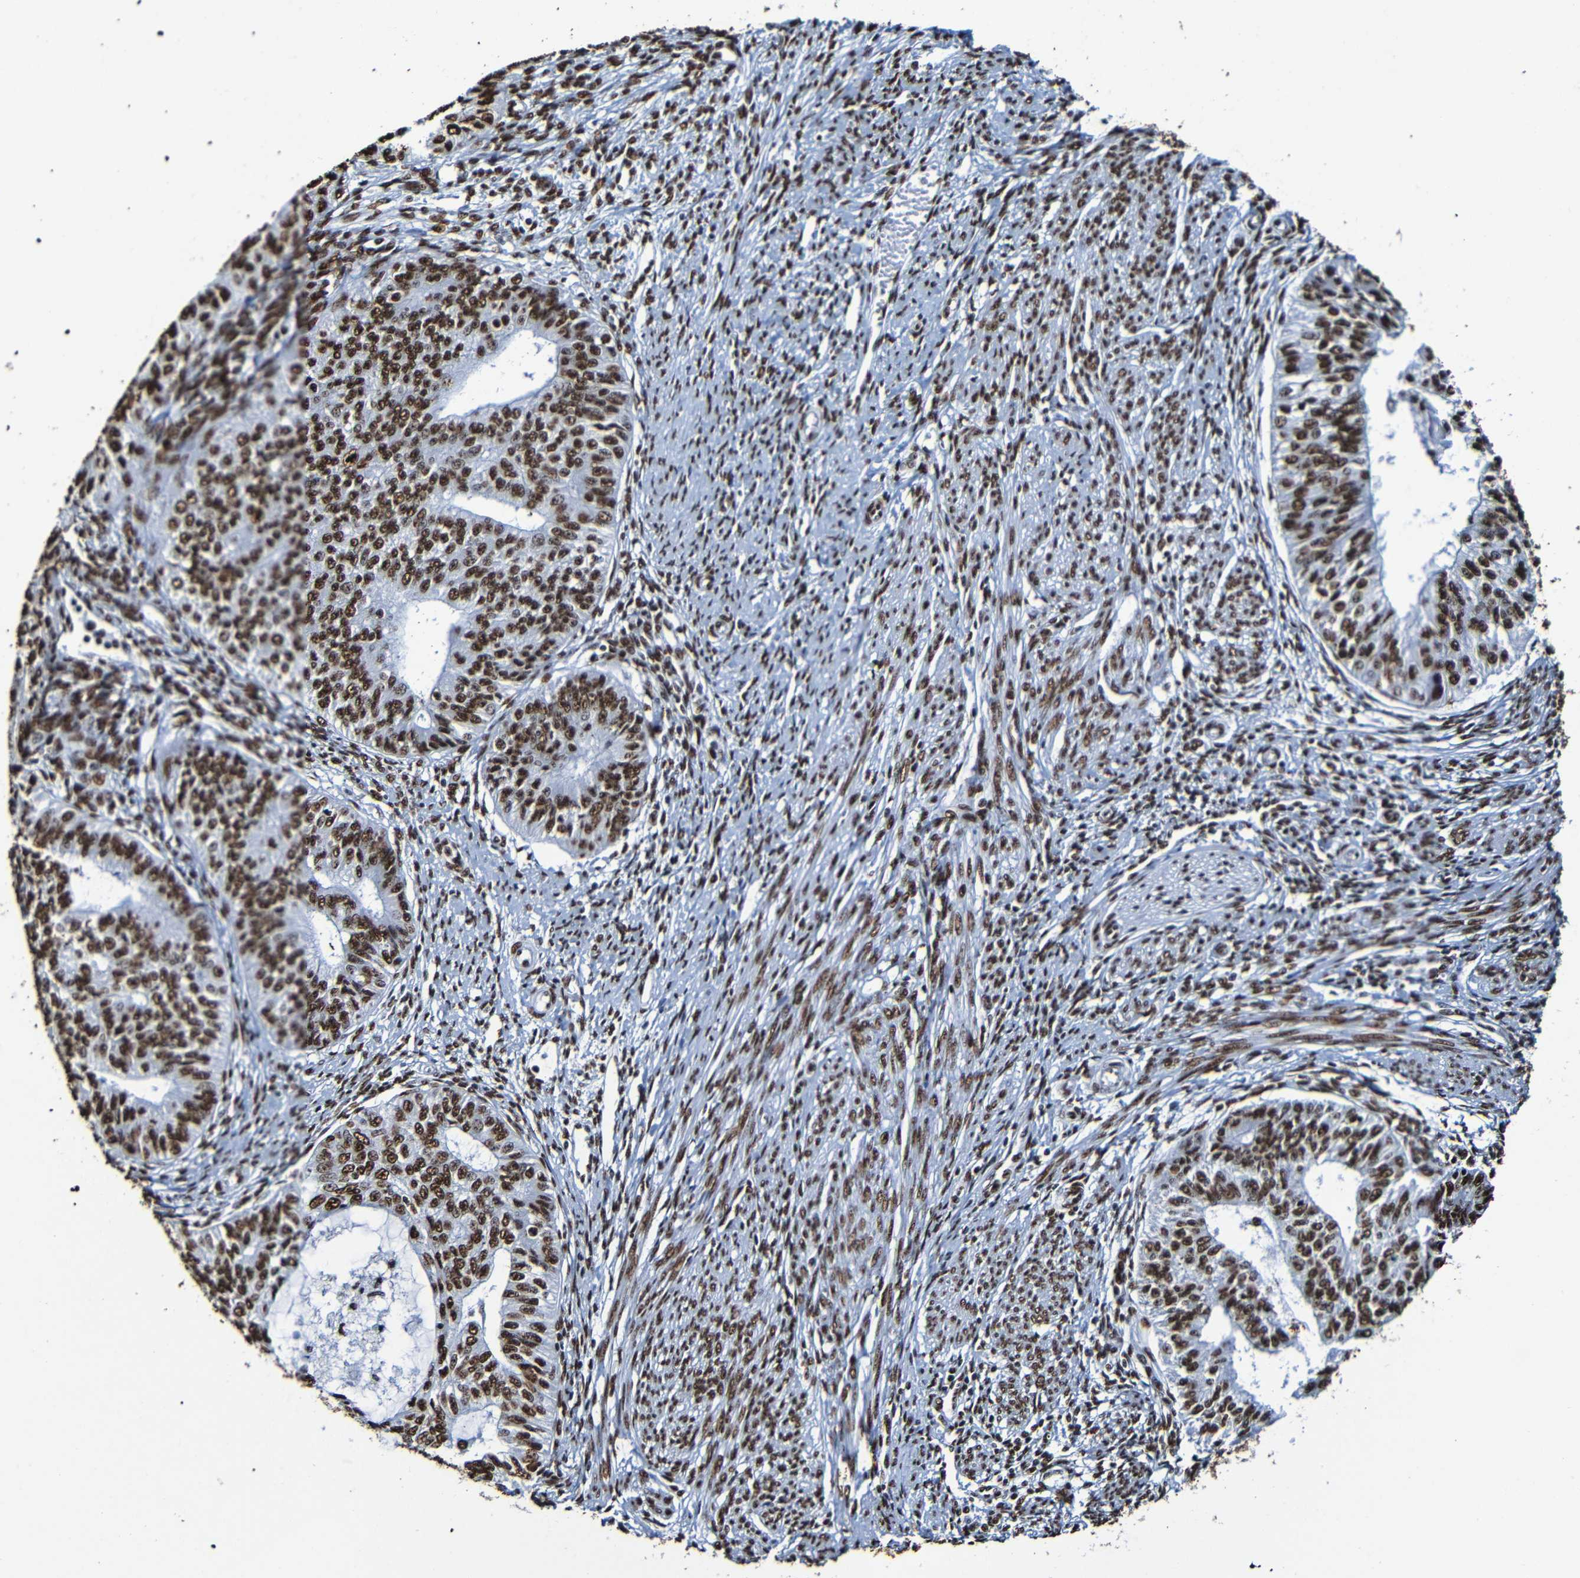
{"staining": {"intensity": "strong", "quantity": ">75%", "location": "nuclear"}, "tissue": "endometrial cancer", "cell_type": "Tumor cells", "image_type": "cancer", "snomed": [{"axis": "morphology", "description": "Adenocarcinoma, NOS"}, {"axis": "topography", "description": "Endometrium"}], "caption": "This image demonstrates endometrial cancer stained with immunohistochemistry to label a protein in brown. The nuclear of tumor cells show strong positivity for the protein. Nuclei are counter-stained blue.", "gene": "SRSF3", "patient": {"sex": "female", "age": 32}}